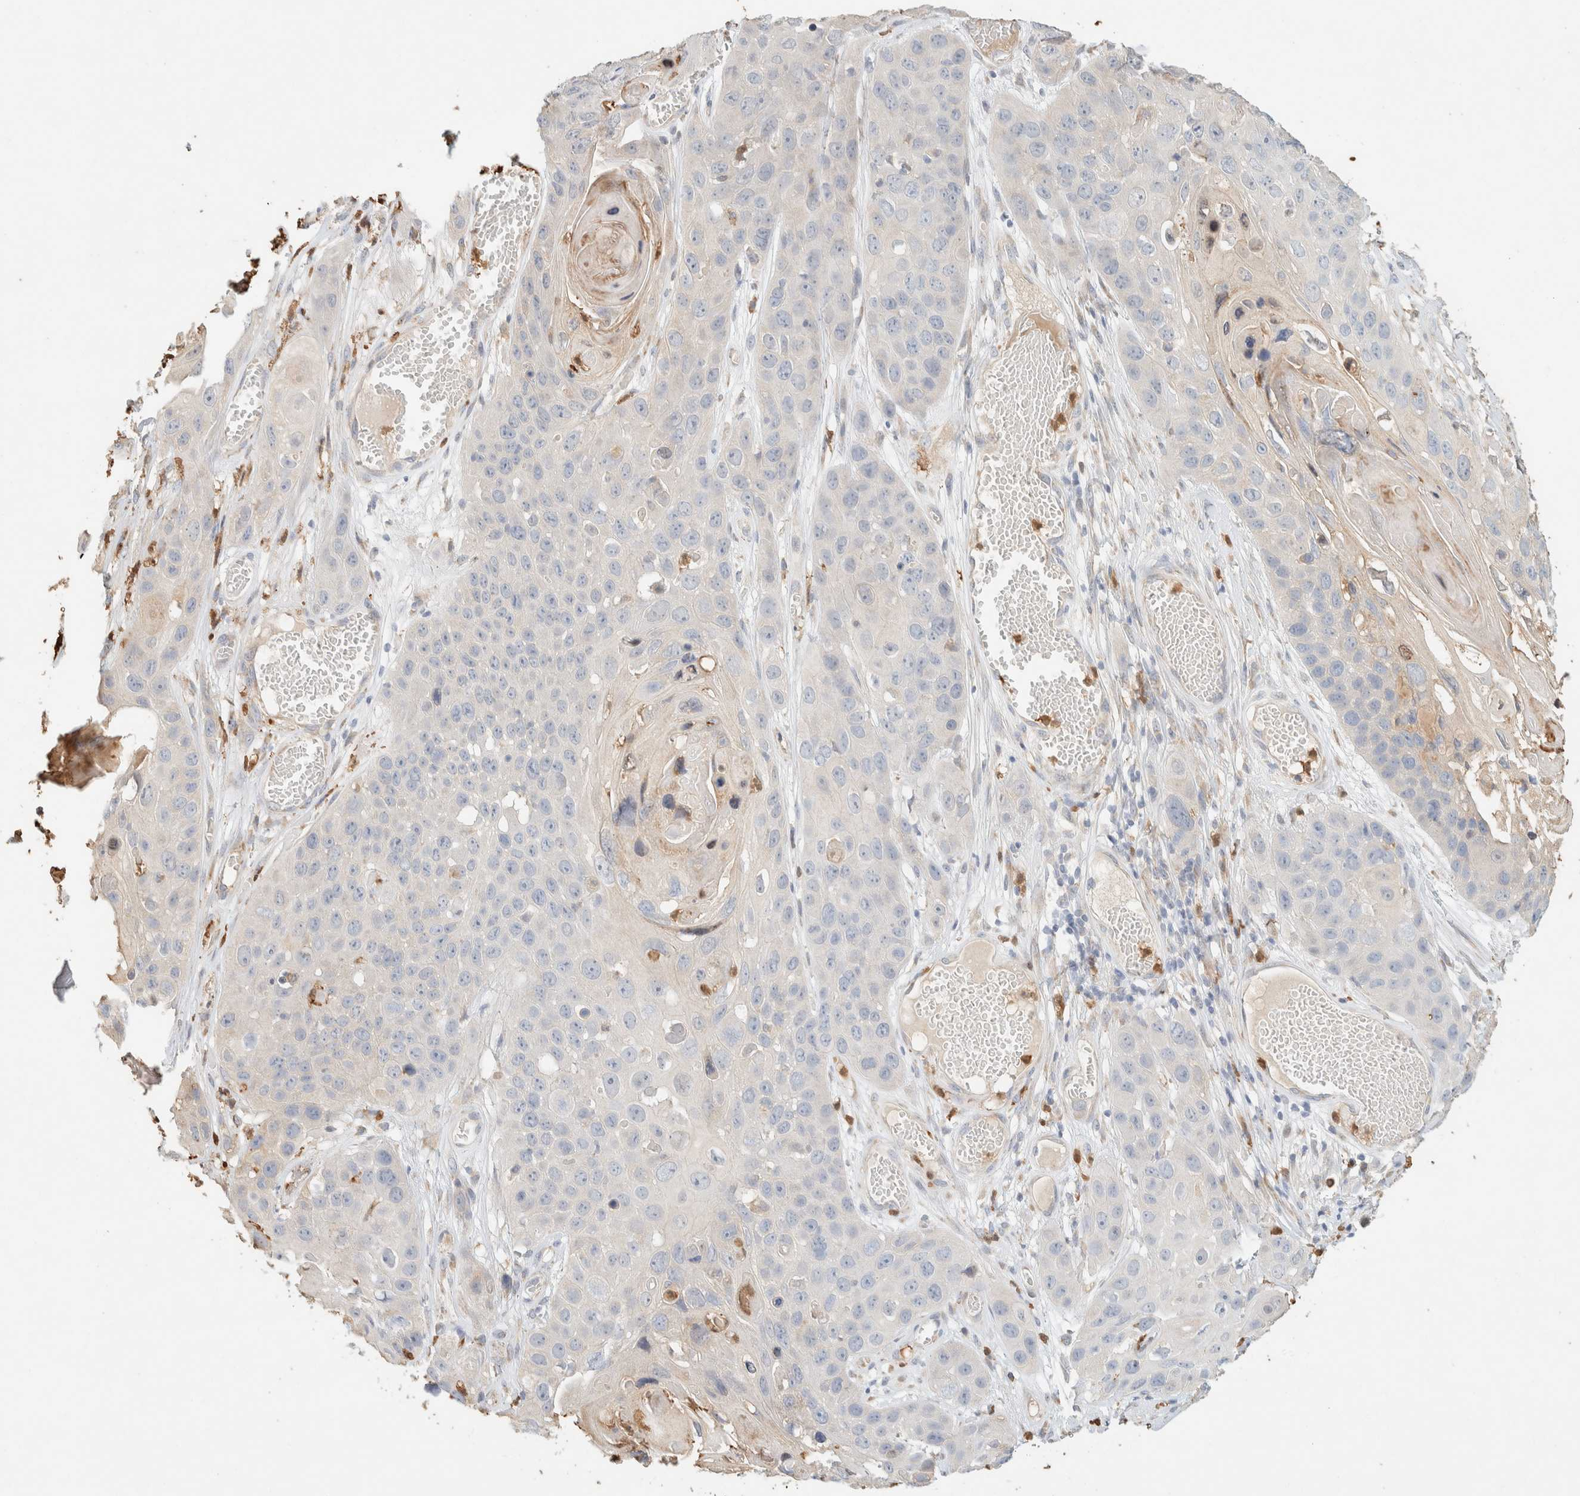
{"staining": {"intensity": "negative", "quantity": "none", "location": "none"}, "tissue": "skin cancer", "cell_type": "Tumor cells", "image_type": "cancer", "snomed": [{"axis": "morphology", "description": "Squamous cell carcinoma, NOS"}, {"axis": "topography", "description": "Skin"}], "caption": "A photomicrograph of squamous cell carcinoma (skin) stained for a protein exhibits no brown staining in tumor cells.", "gene": "TTC3", "patient": {"sex": "male", "age": 55}}